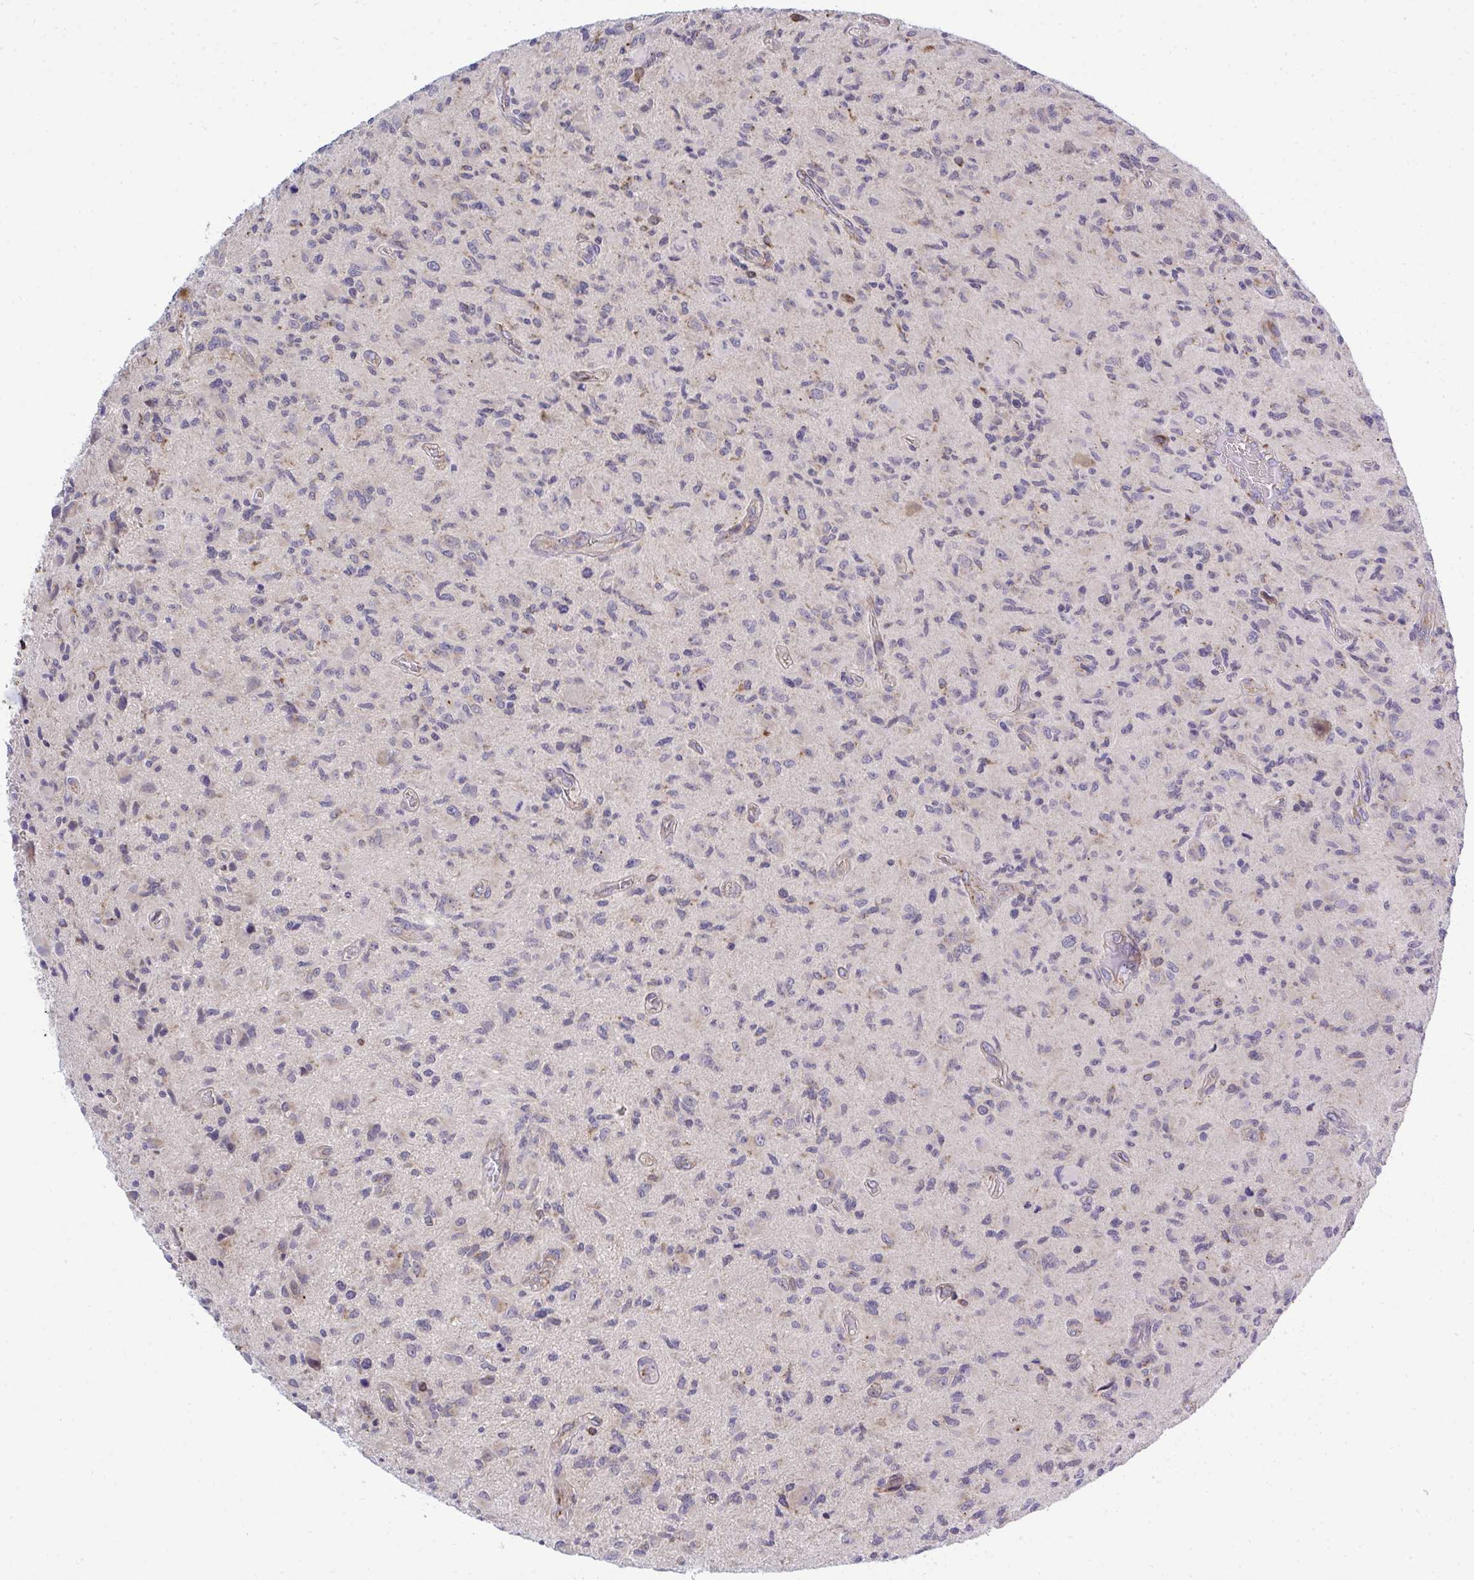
{"staining": {"intensity": "negative", "quantity": "none", "location": "none"}, "tissue": "glioma", "cell_type": "Tumor cells", "image_type": "cancer", "snomed": [{"axis": "morphology", "description": "Glioma, malignant, High grade"}, {"axis": "topography", "description": "Brain"}], "caption": "Malignant high-grade glioma stained for a protein using IHC shows no positivity tumor cells.", "gene": "XAF1", "patient": {"sex": "female", "age": 65}}